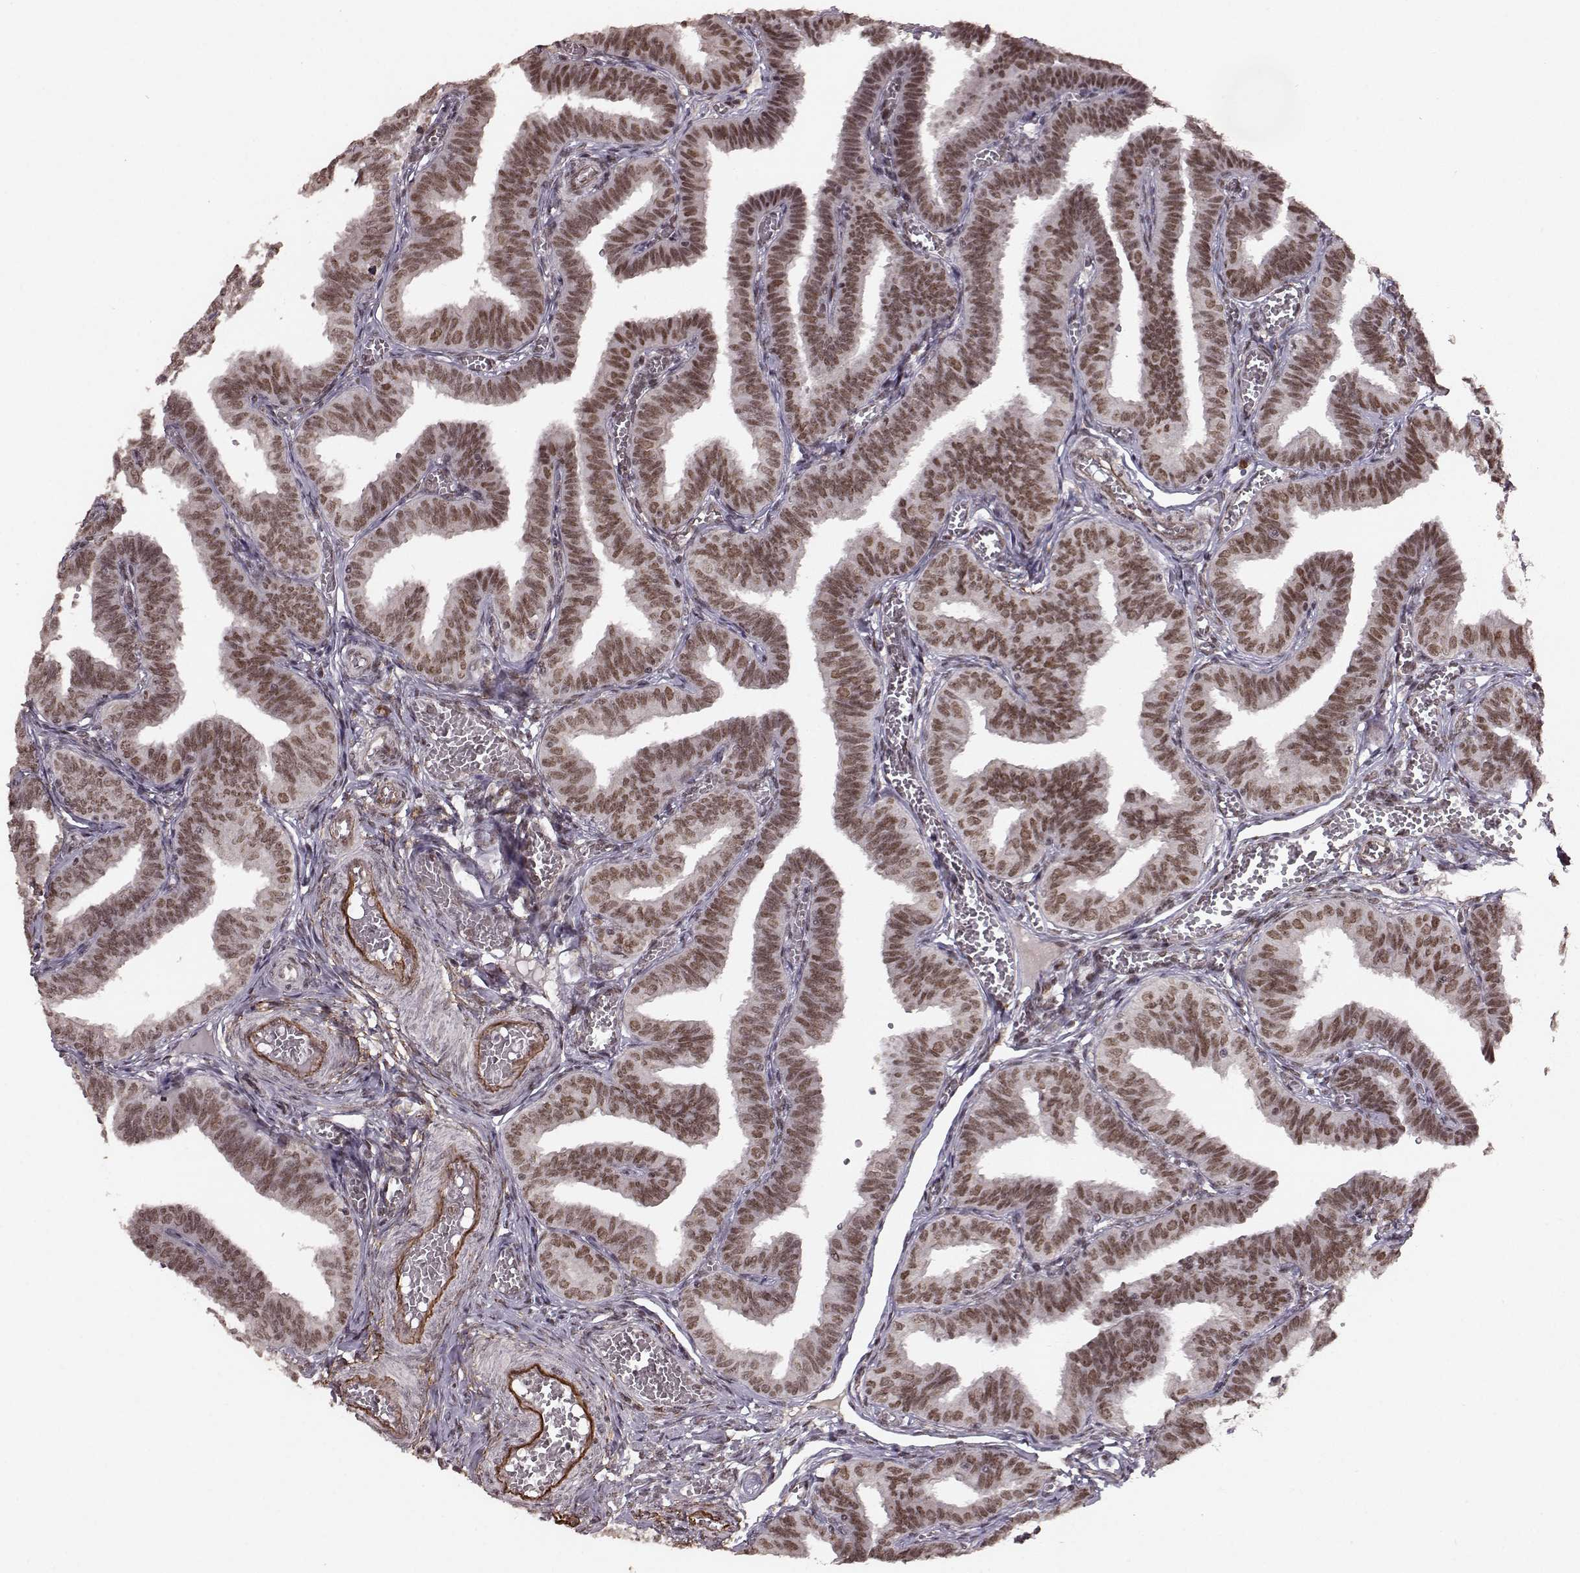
{"staining": {"intensity": "moderate", "quantity": ">75%", "location": "nuclear"}, "tissue": "fallopian tube", "cell_type": "Glandular cells", "image_type": "normal", "snomed": [{"axis": "morphology", "description": "Normal tissue, NOS"}, {"axis": "topography", "description": "Fallopian tube"}], "caption": "Fallopian tube stained with DAB IHC shows medium levels of moderate nuclear staining in about >75% of glandular cells.", "gene": "RRAGD", "patient": {"sex": "female", "age": 25}}